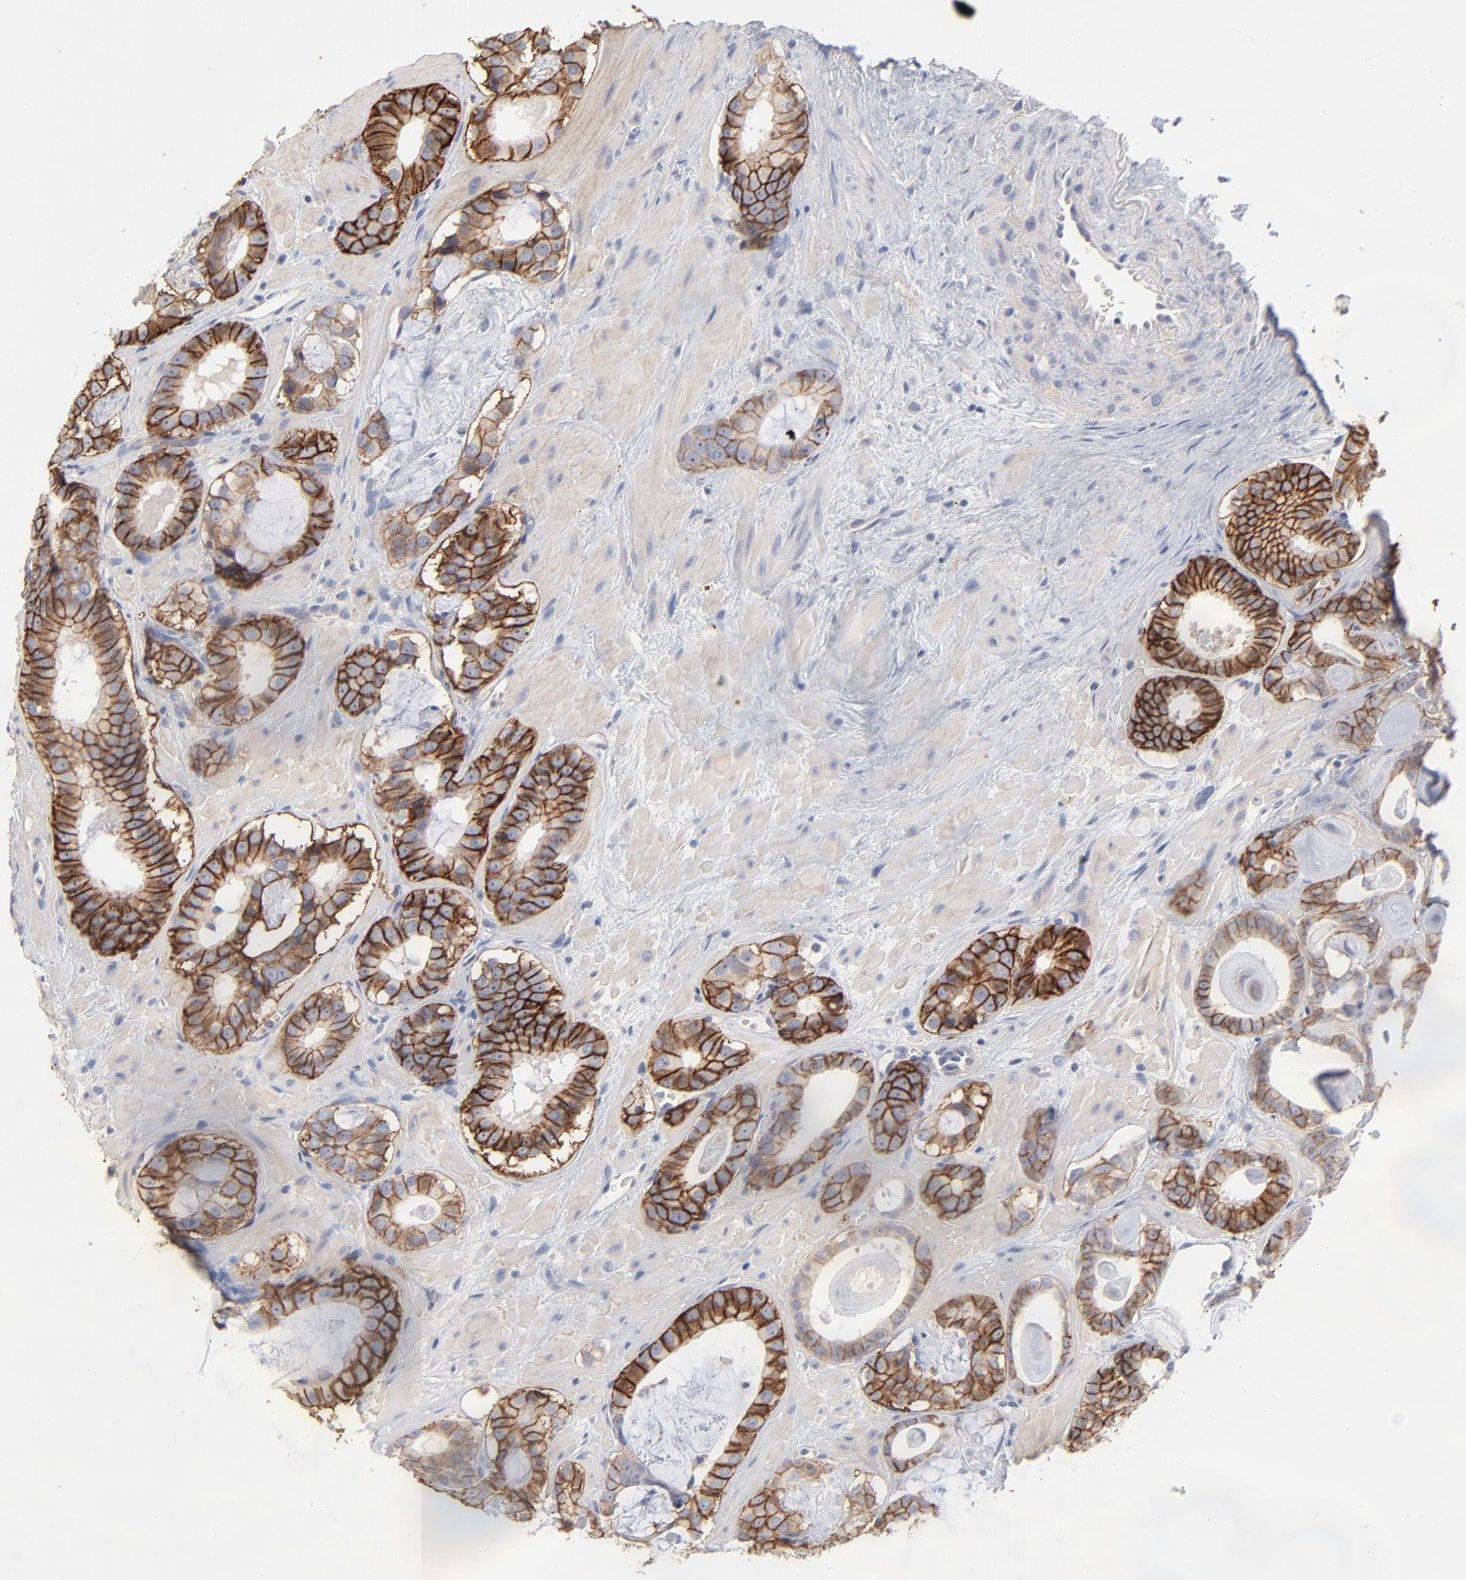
{"staining": {"intensity": "strong", "quantity": ">75%", "location": "cytoplasmic/membranous"}, "tissue": "prostate cancer", "cell_type": "Tumor cells", "image_type": "cancer", "snomed": [{"axis": "morphology", "description": "Adenocarcinoma, Low grade"}, {"axis": "topography", "description": "Prostate"}], "caption": "IHC micrograph of human low-grade adenocarcinoma (prostate) stained for a protein (brown), which exhibits high levels of strong cytoplasmic/membranous staining in about >75% of tumor cells.", "gene": "SLC16A1", "patient": {"sex": "male", "age": 57}}